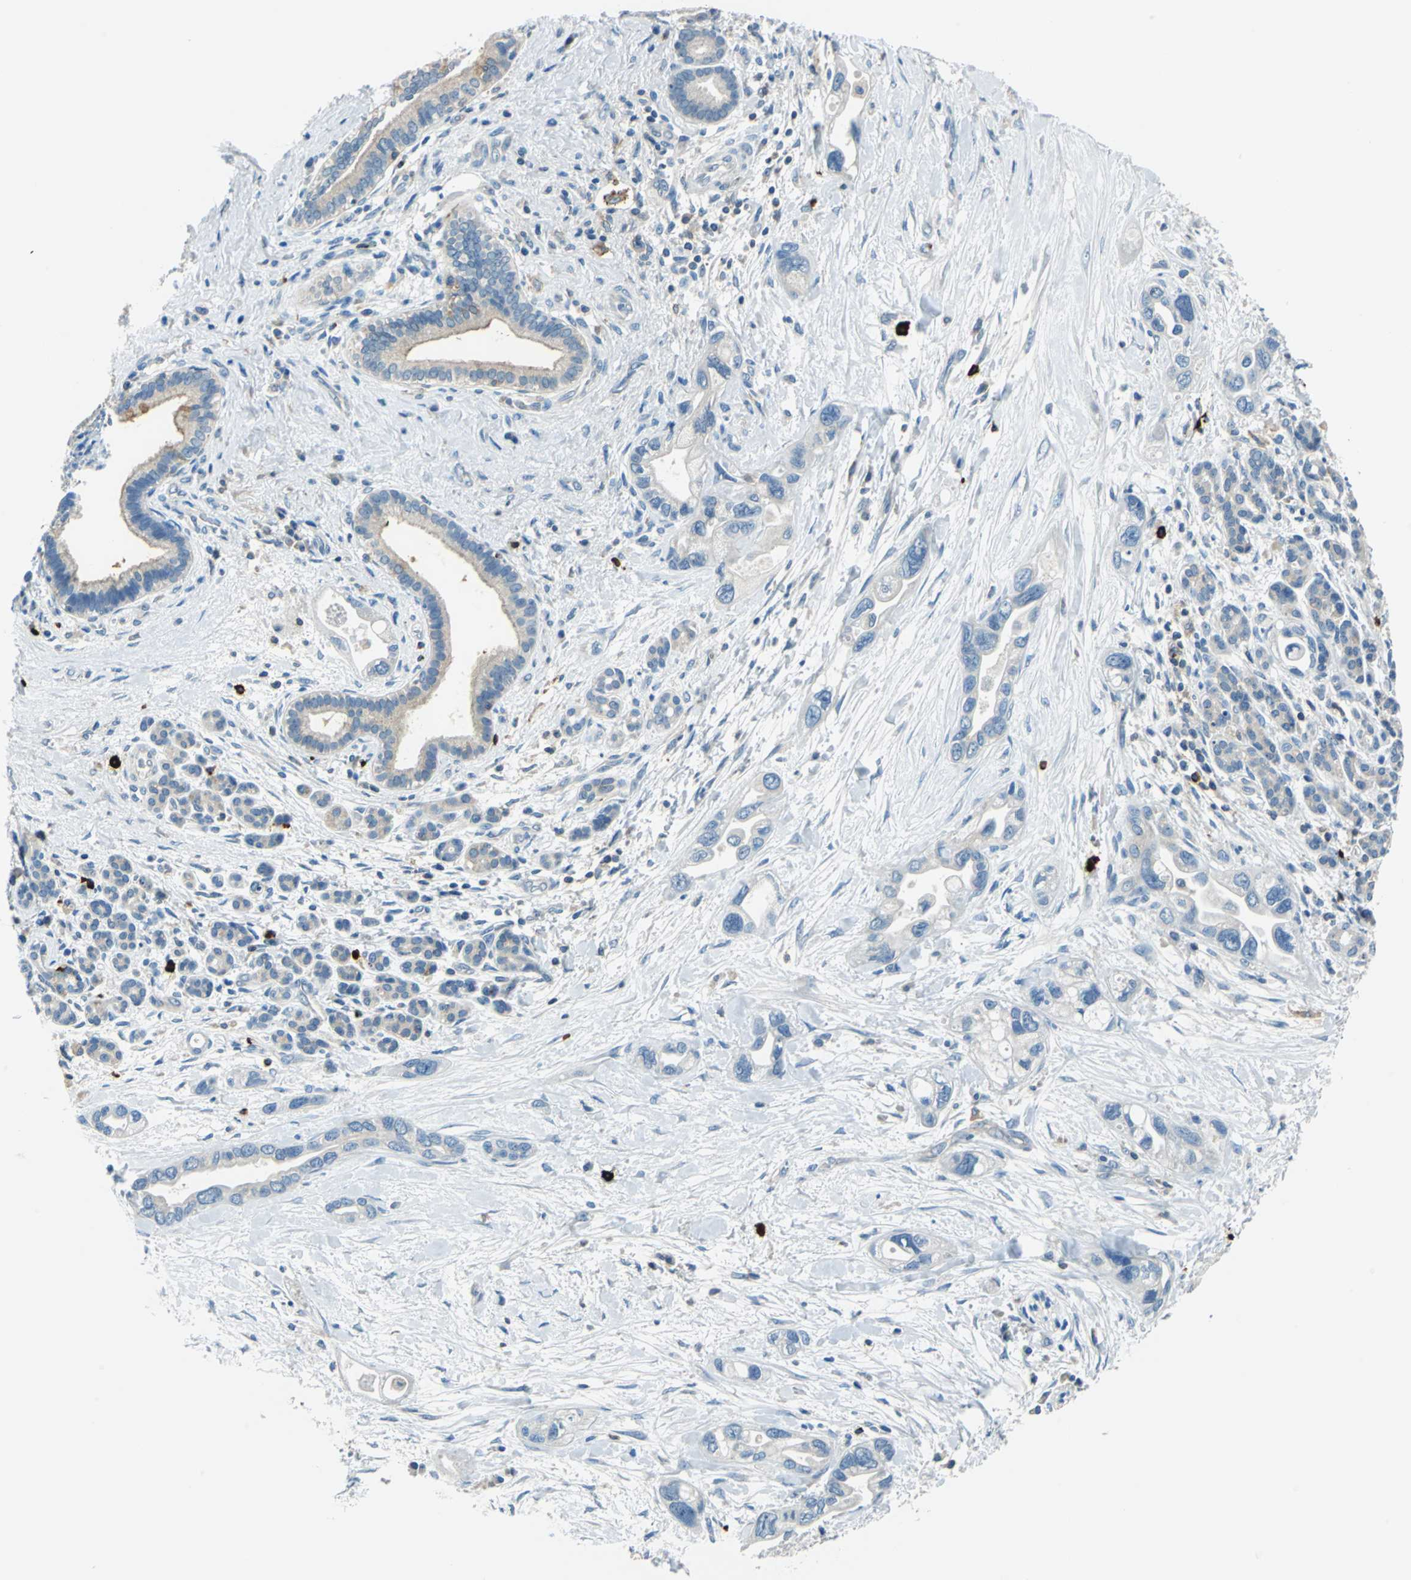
{"staining": {"intensity": "weak", "quantity": "25%-75%", "location": "cytoplasmic/membranous"}, "tissue": "pancreatic cancer", "cell_type": "Tumor cells", "image_type": "cancer", "snomed": [{"axis": "morphology", "description": "Adenocarcinoma, NOS"}, {"axis": "topography", "description": "Pancreas"}], "caption": "Pancreatic cancer stained with a protein marker shows weak staining in tumor cells.", "gene": "CPA3", "patient": {"sex": "female", "age": 77}}